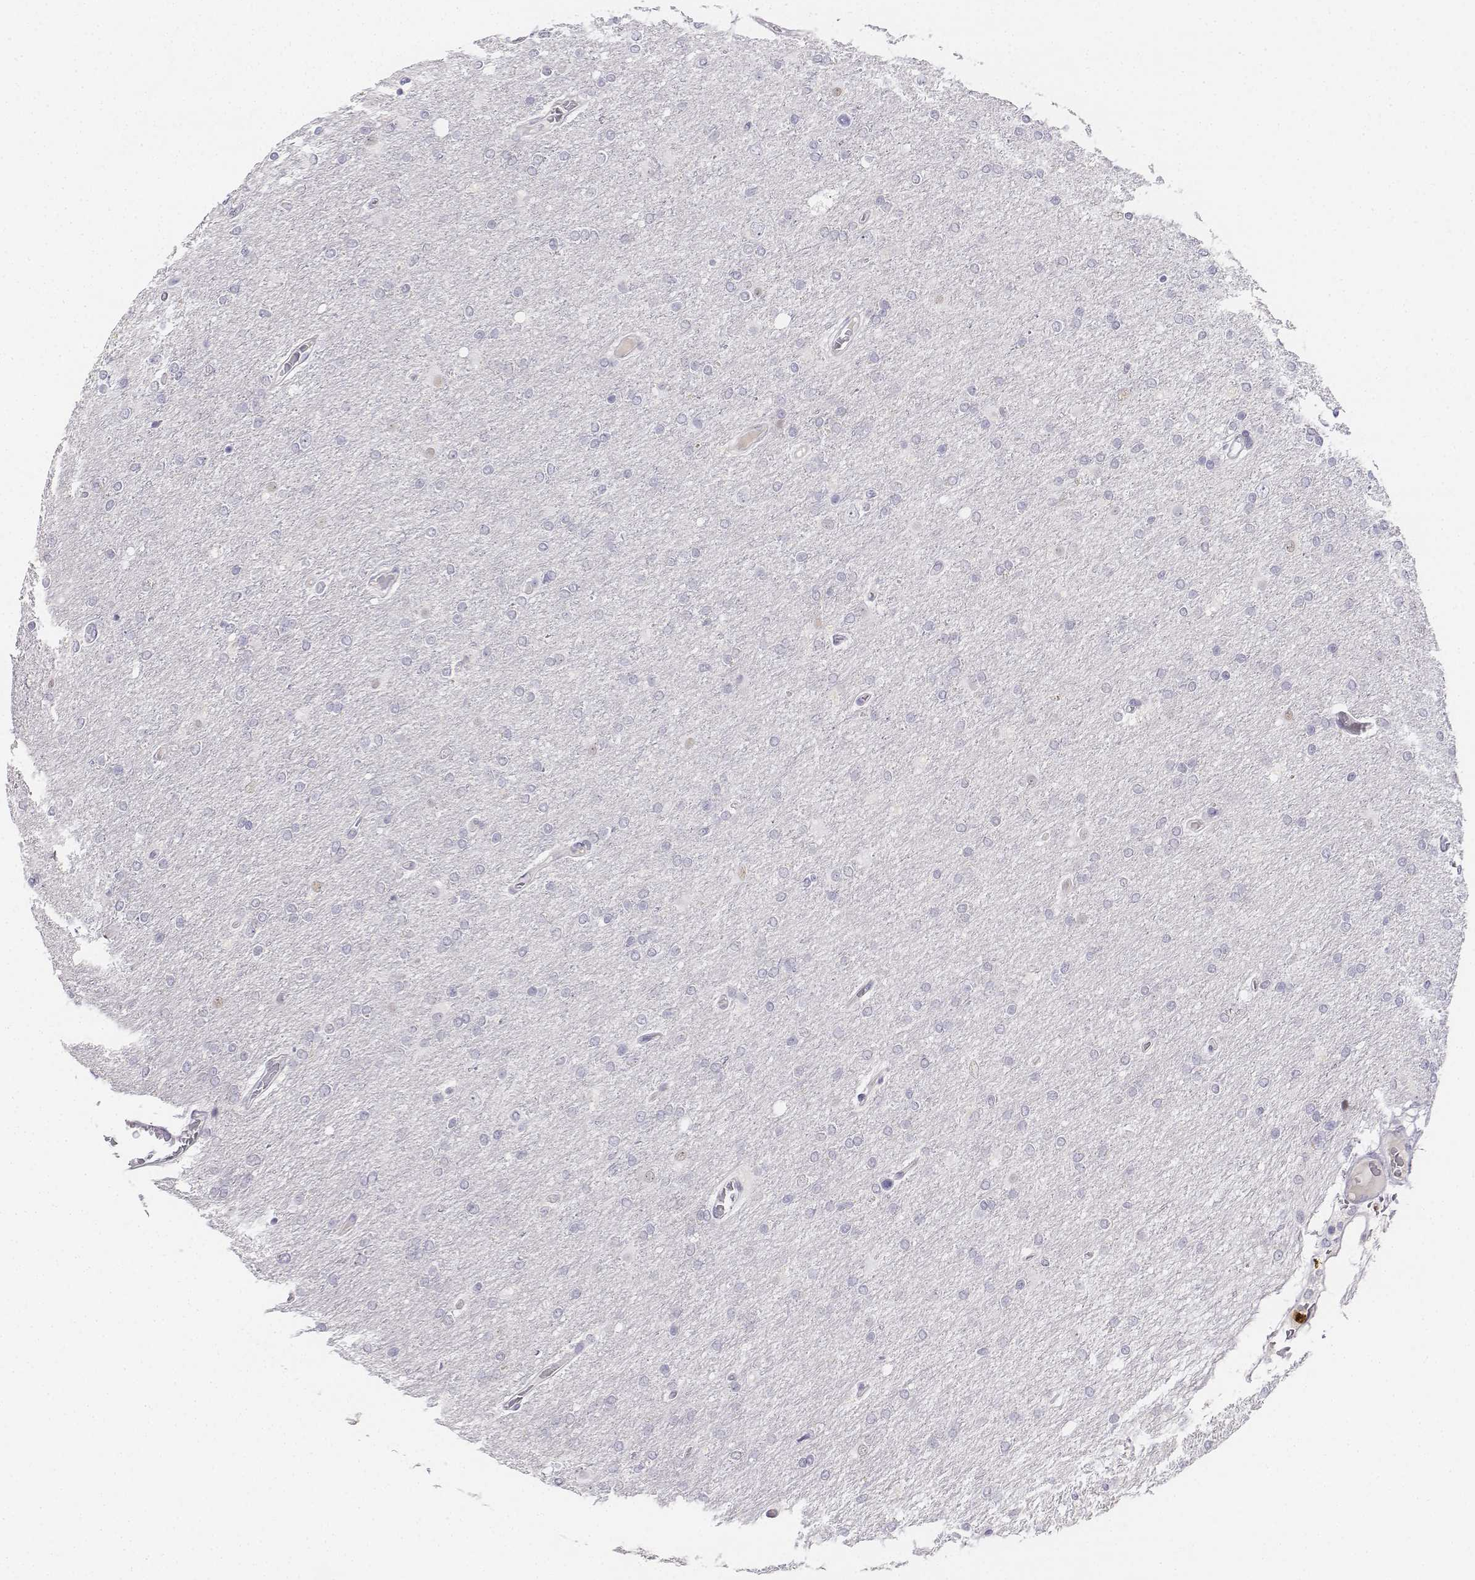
{"staining": {"intensity": "negative", "quantity": "none", "location": "none"}, "tissue": "glioma", "cell_type": "Tumor cells", "image_type": "cancer", "snomed": [{"axis": "morphology", "description": "Glioma, malignant, High grade"}, {"axis": "topography", "description": "Cerebral cortex"}], "caption": "Tumor cells are negative for brown protein staining in high-grade glioma (malignant).", "gene": "UCN2", "patient": {"sex": "male", "age": 70}}